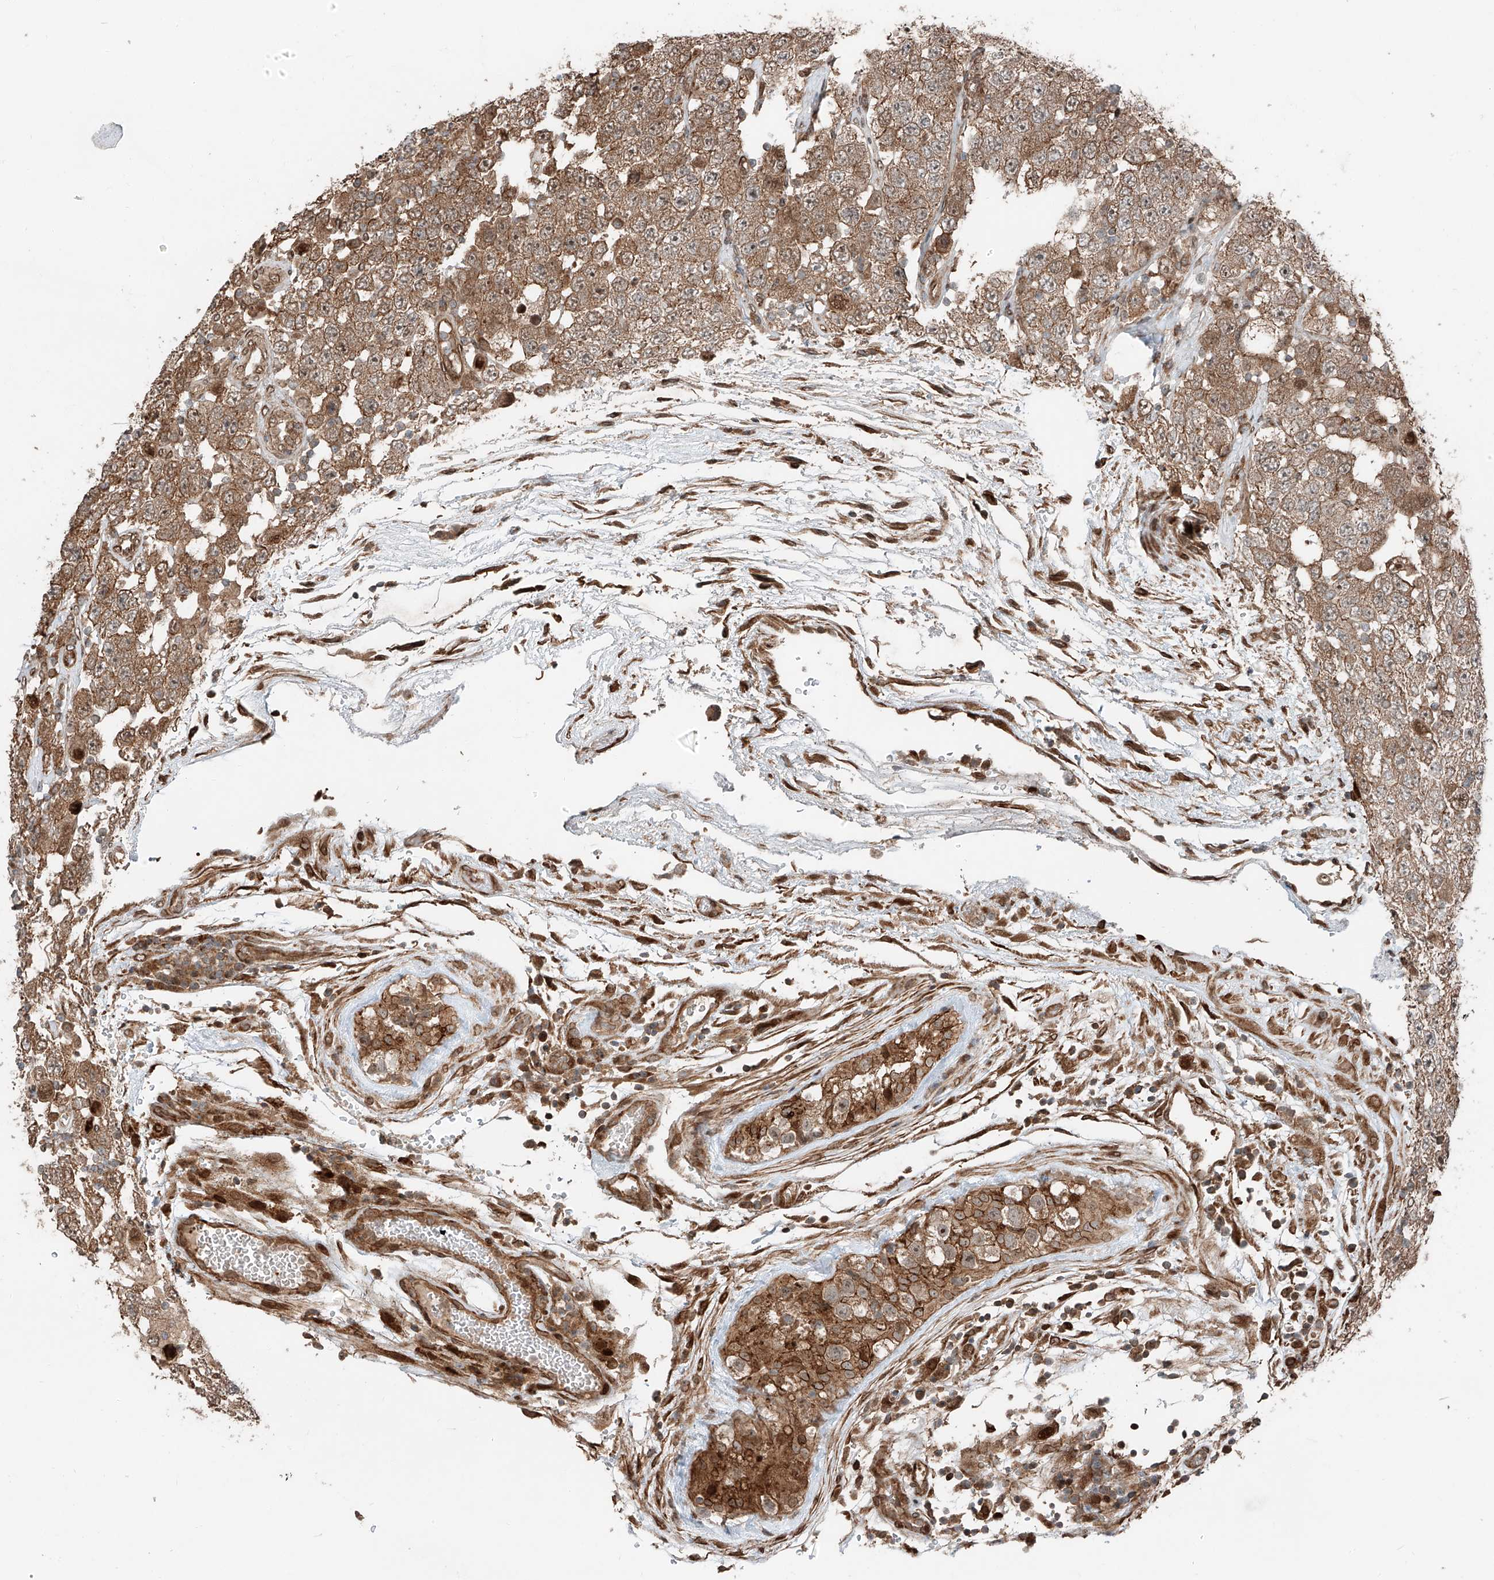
{"staining": {"intensity": "moderate", "quantity": ">75%", "location": "cytoplasmic/membranous"}, "tissue": "testis cancer", "cell_type": "Tumor cells", "image_type": "cancer", "snomed": [{"axis": "morphology", "description": "Carcinoma, Embryonal, NOS"}, {"axis": "topography", "description": "Testis"}], "caption": "This histopathology image demonstrates testis cancer (embryonal carcinoma) stained with IHC to label a protein in brown. The cytoplasmic/membranous of tumor cells show moderate positivity for the protein. Nuclei are counter-stained blue.", "gene": "CEP162", "patient": {"sex": "male", "age": 36}}